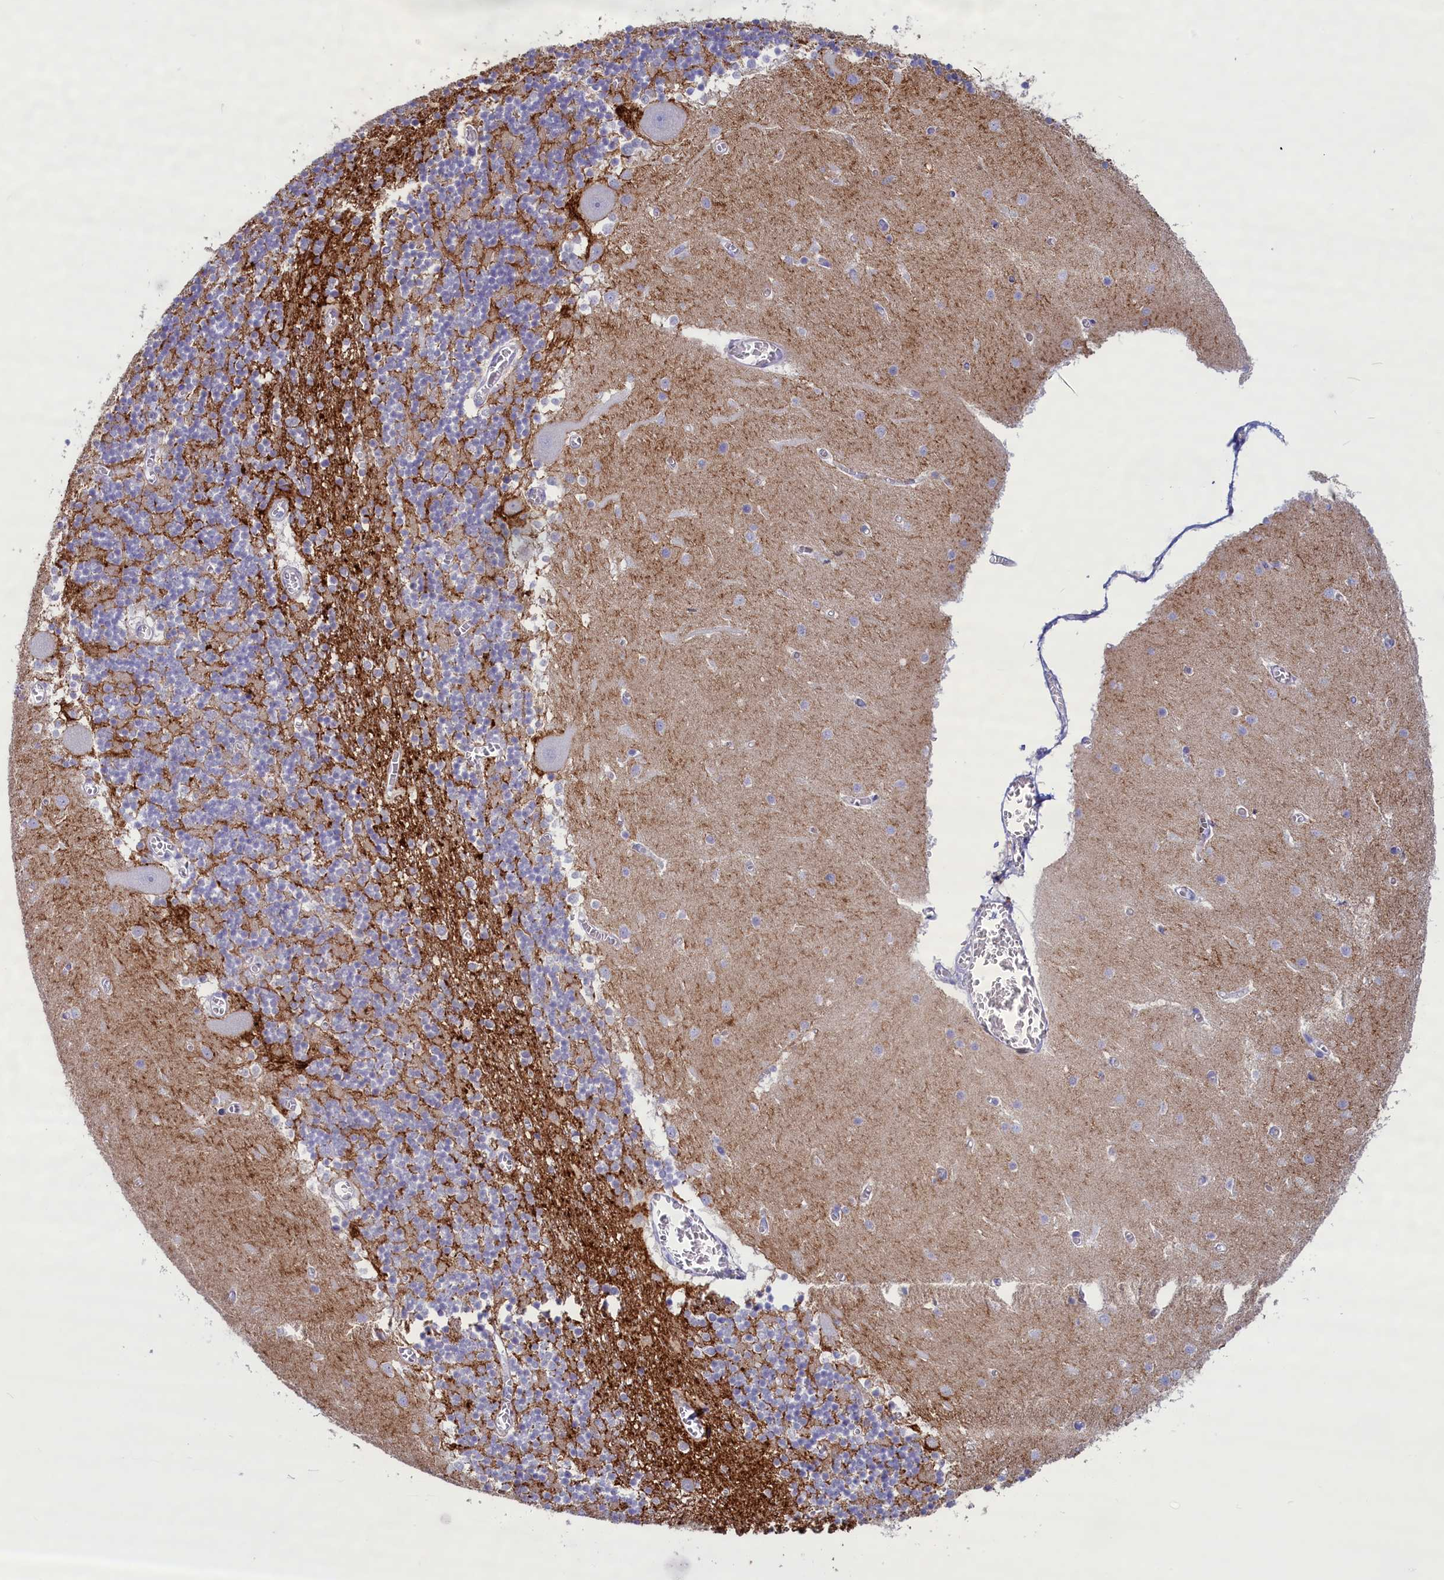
{"staining": {"intensity": "negative", "quantity": "none", "location": "none"}, "tissue": "cerebellum", "cell_type": "Cells in granular layer", "image_type": "normal", "snomed": [{"axis": "morphology", "description": "Normal tissue, NOS"}, {"axis": "topography", "description": "Cerebellum"}], "caption": "The image demonstrates no staining of cells in granular layer in benign cerebellum. (Immunohistochemistry (ihc), brightfield microscopy, high magnification).", "gene": "MPV17L2", "patient": {"sex": "female", "age": 28}}